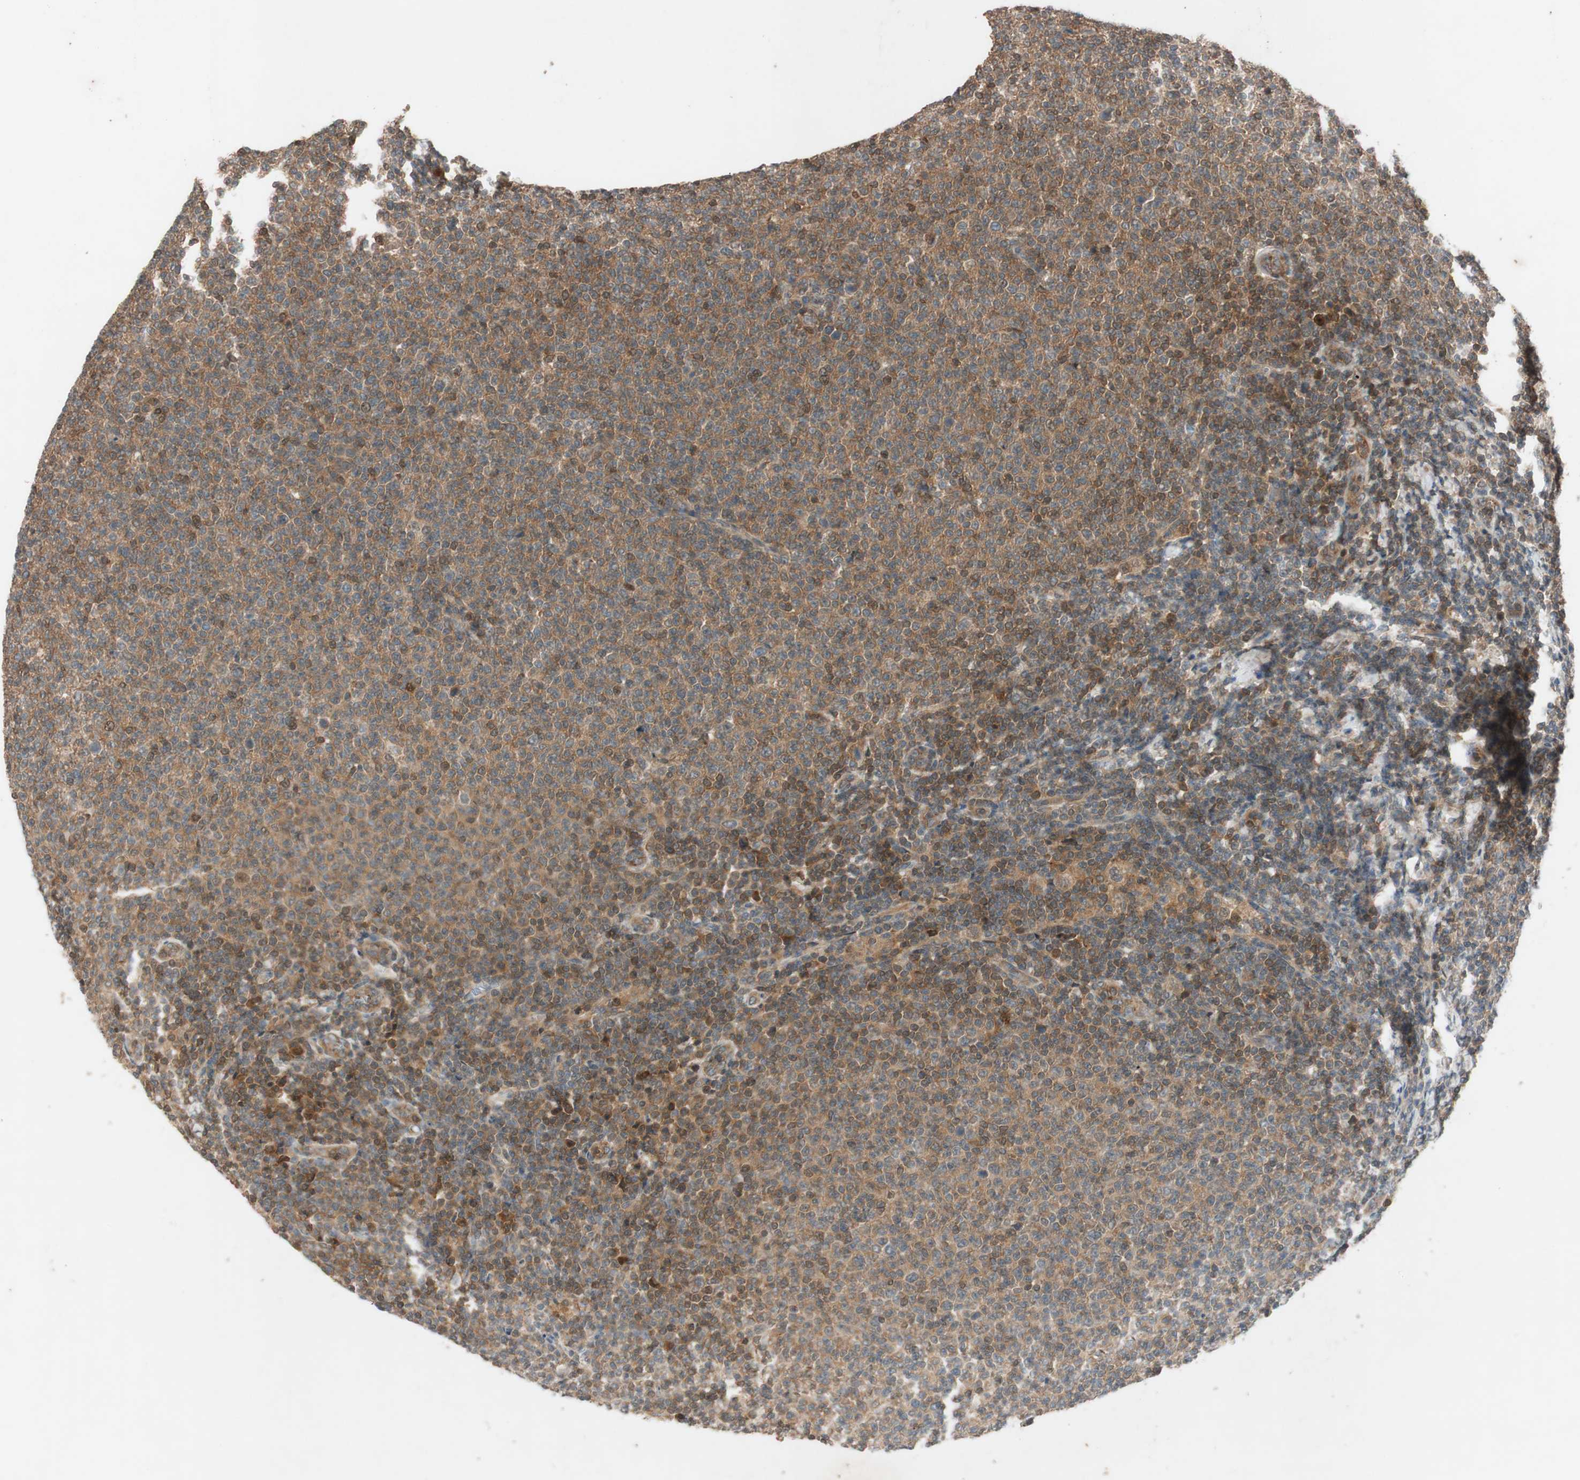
{"staining": {"intensity": "moderate", "quantity": ">75%", "location": "cytoplasmic/membranous,nuclear"}, "tissue": "lymphoma", "cell_type": "Tumor cells", "image_type": "cancer", "snomed": [{"axis": "morphology", "description": "Malignant lymphoma, non-Hodgkin's type, Low grade"}, {"axis": "topography", "description": "Lymph node"}], "caption": "An image of human malignant lymphoma, non-Hodgkin's type (low-grade) stained for a protein reveals moderate cytoplasmic/membranous and nuclear brown staining in tumor cells.", "gene": "EPHA8", "patient": {"sex": "male", "age": 66}}